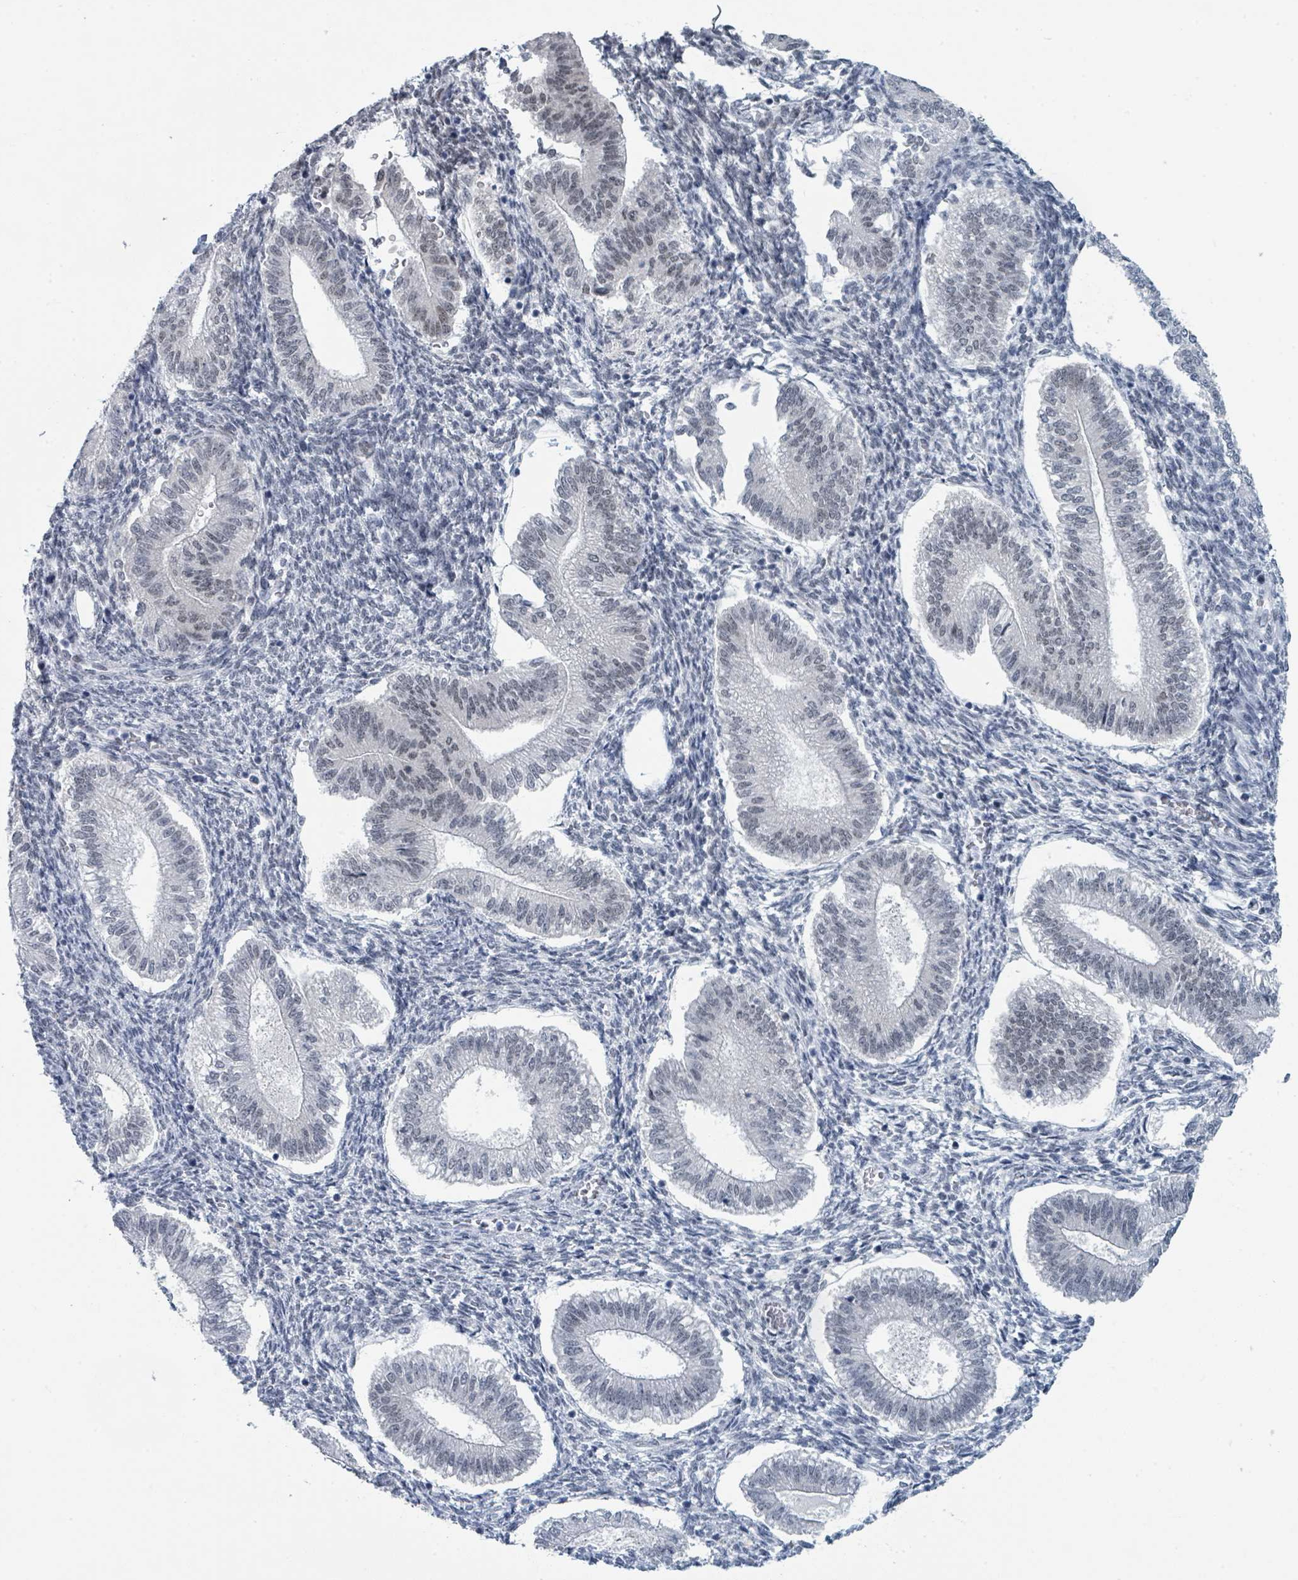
{"staining": {"intensity": "negative", "quantity": "none", "location": "none"}, "tissue": "endometrium", "cell_type": "Cells in endometrial stroma", "image_type": "normal", "snomed": [{"axis": "morphology", "description": "Normal tissue, NOS"}, {"axis": "topography", "description": "Endometrium"}], "caption": "IHC of normal endometrium shows no positivity in cells in endometrial stroma.", "gene": "EHMT2", "patient": {"sex": "female", "age": 25}}